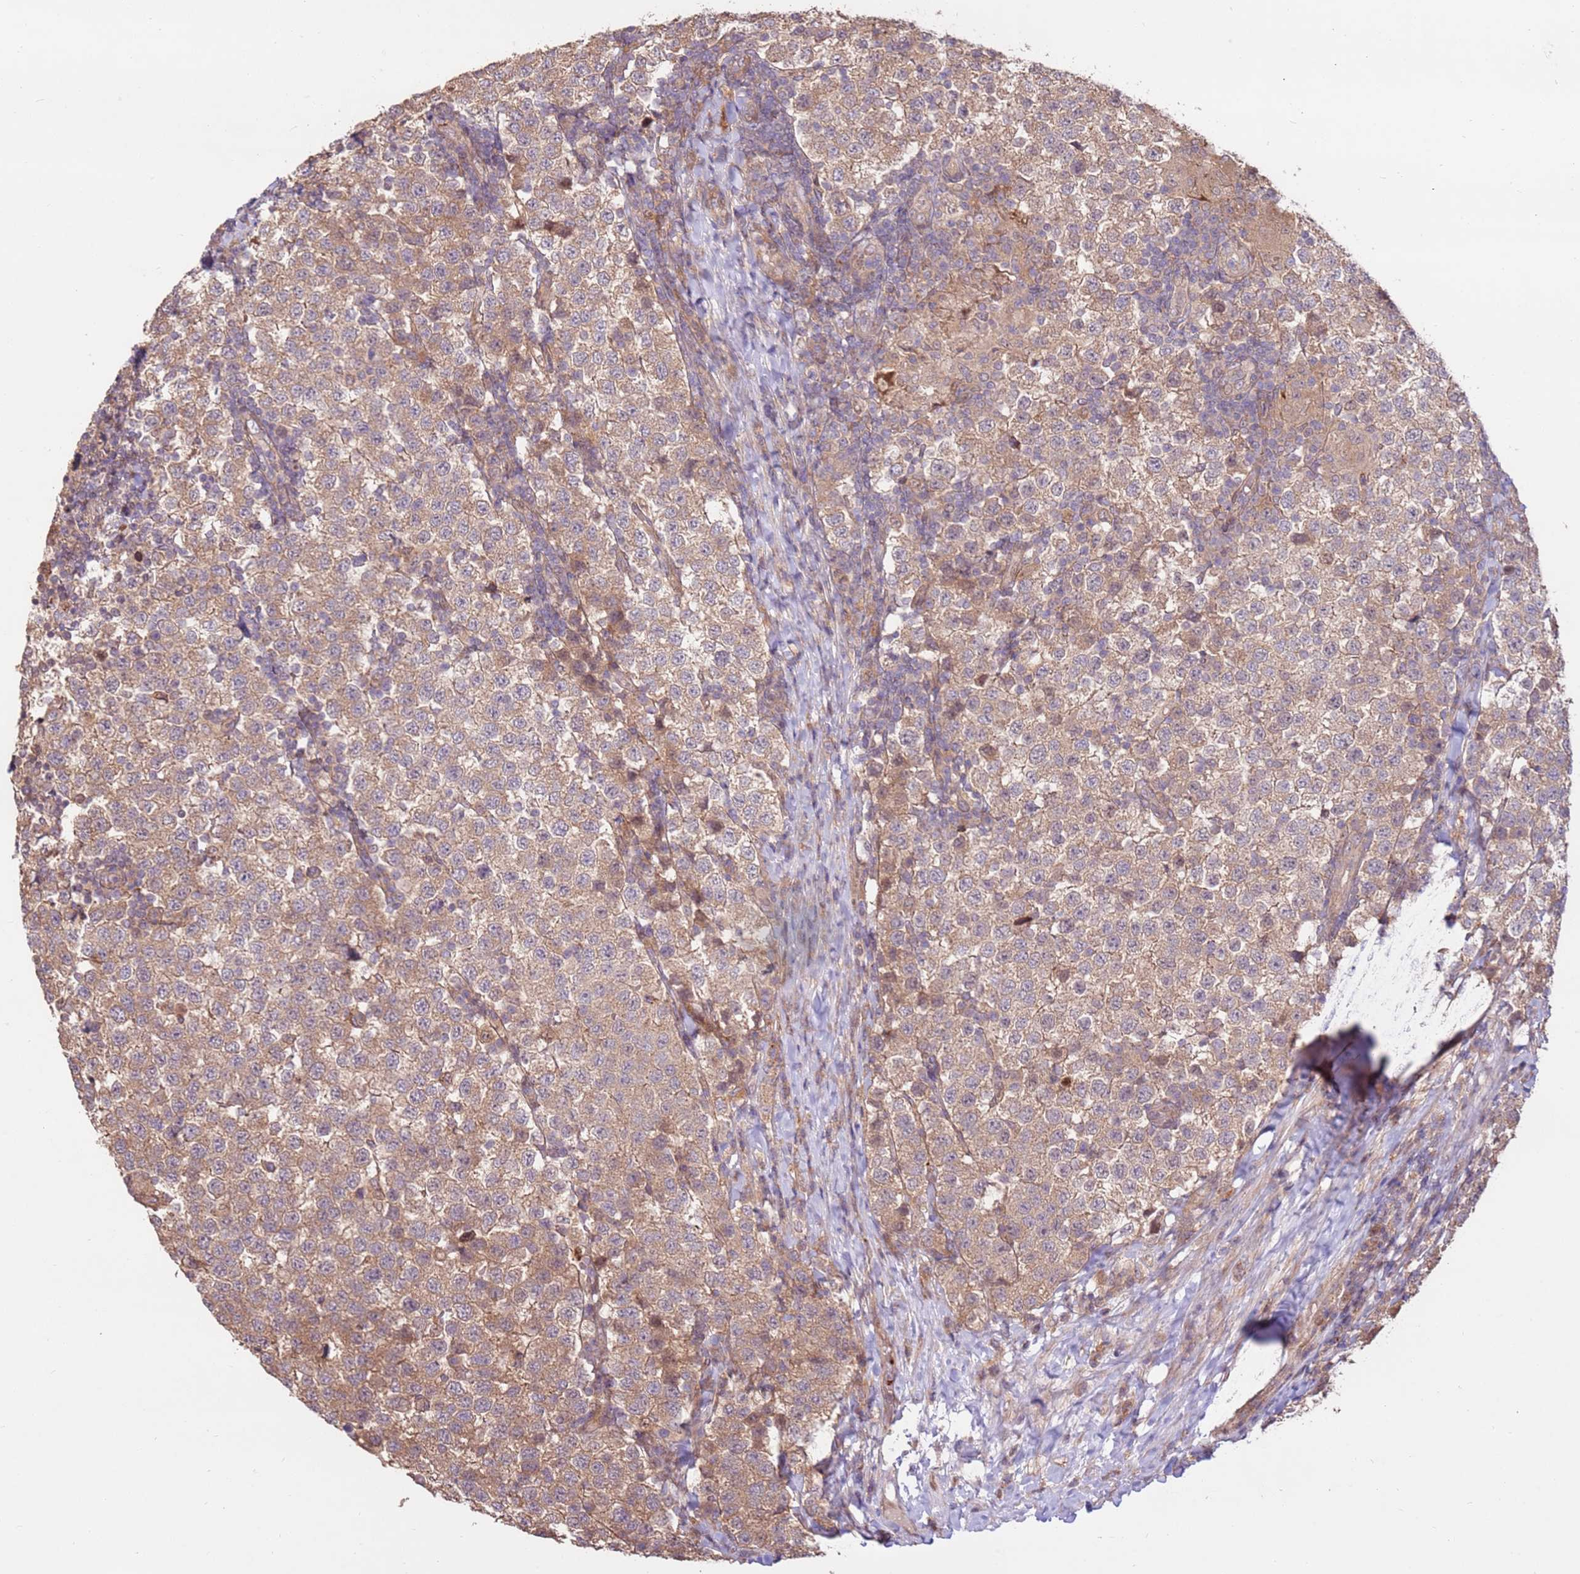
{"staining": {"intensity": "weak", "quantity": ">75%", "location": "cytoplasmic/membranous"}, "tissue": "testis cancer", "cell_type": "Tumor cells", "image_type": "cancer", "snomed": [{"axis": "morphology", "description": "Seminoma, NOS"}, {"axis": "topography", "description": "Testis"}], "caption": "Tumor cells demonstrate low levels of weak cytoplasmic/membranous expression in approximately >75% of cells in testis cancer.", "gene": "CCDC112", "patient": {"sex": "male", "age": 34}}